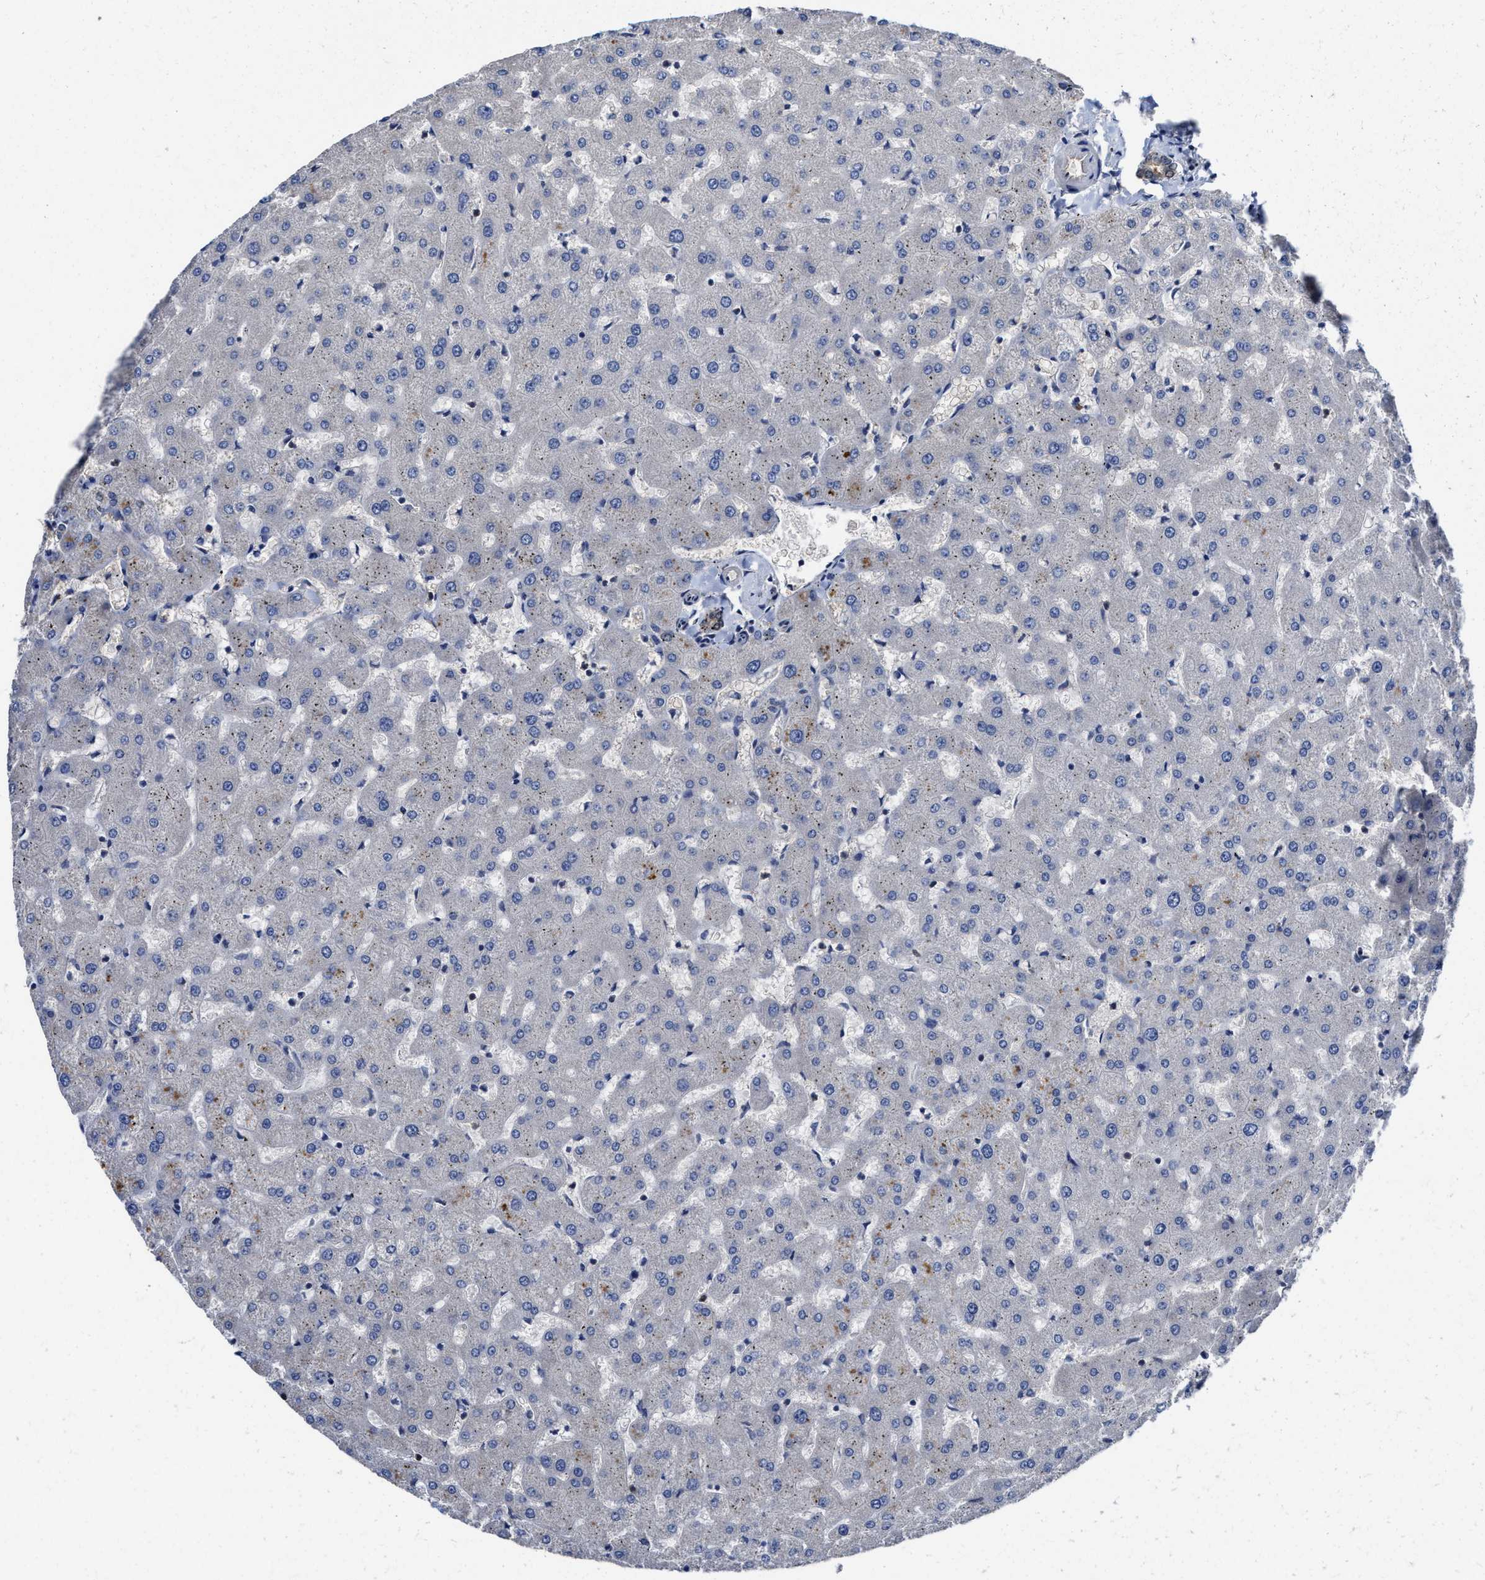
{"staining": {"intensity": "moderate", "quantity": "<25%", "location": "cytoplasmic/membranous"}, "tissue": "liver", "cell_type": "Cholangiocytes", "image_type": "normal", "snomed": [{"axis": "morphology", "description": "Normal tissue, NOS"}, {"axis": "topography", "description": "Liver"}], "caption": "A brown stain highlights moderate cytoplasmic/membranous staining of a protein in cholangiocytes of benign liver.", "gene": "TRAF6", "patient": {"sex": "female", "age": 63}}